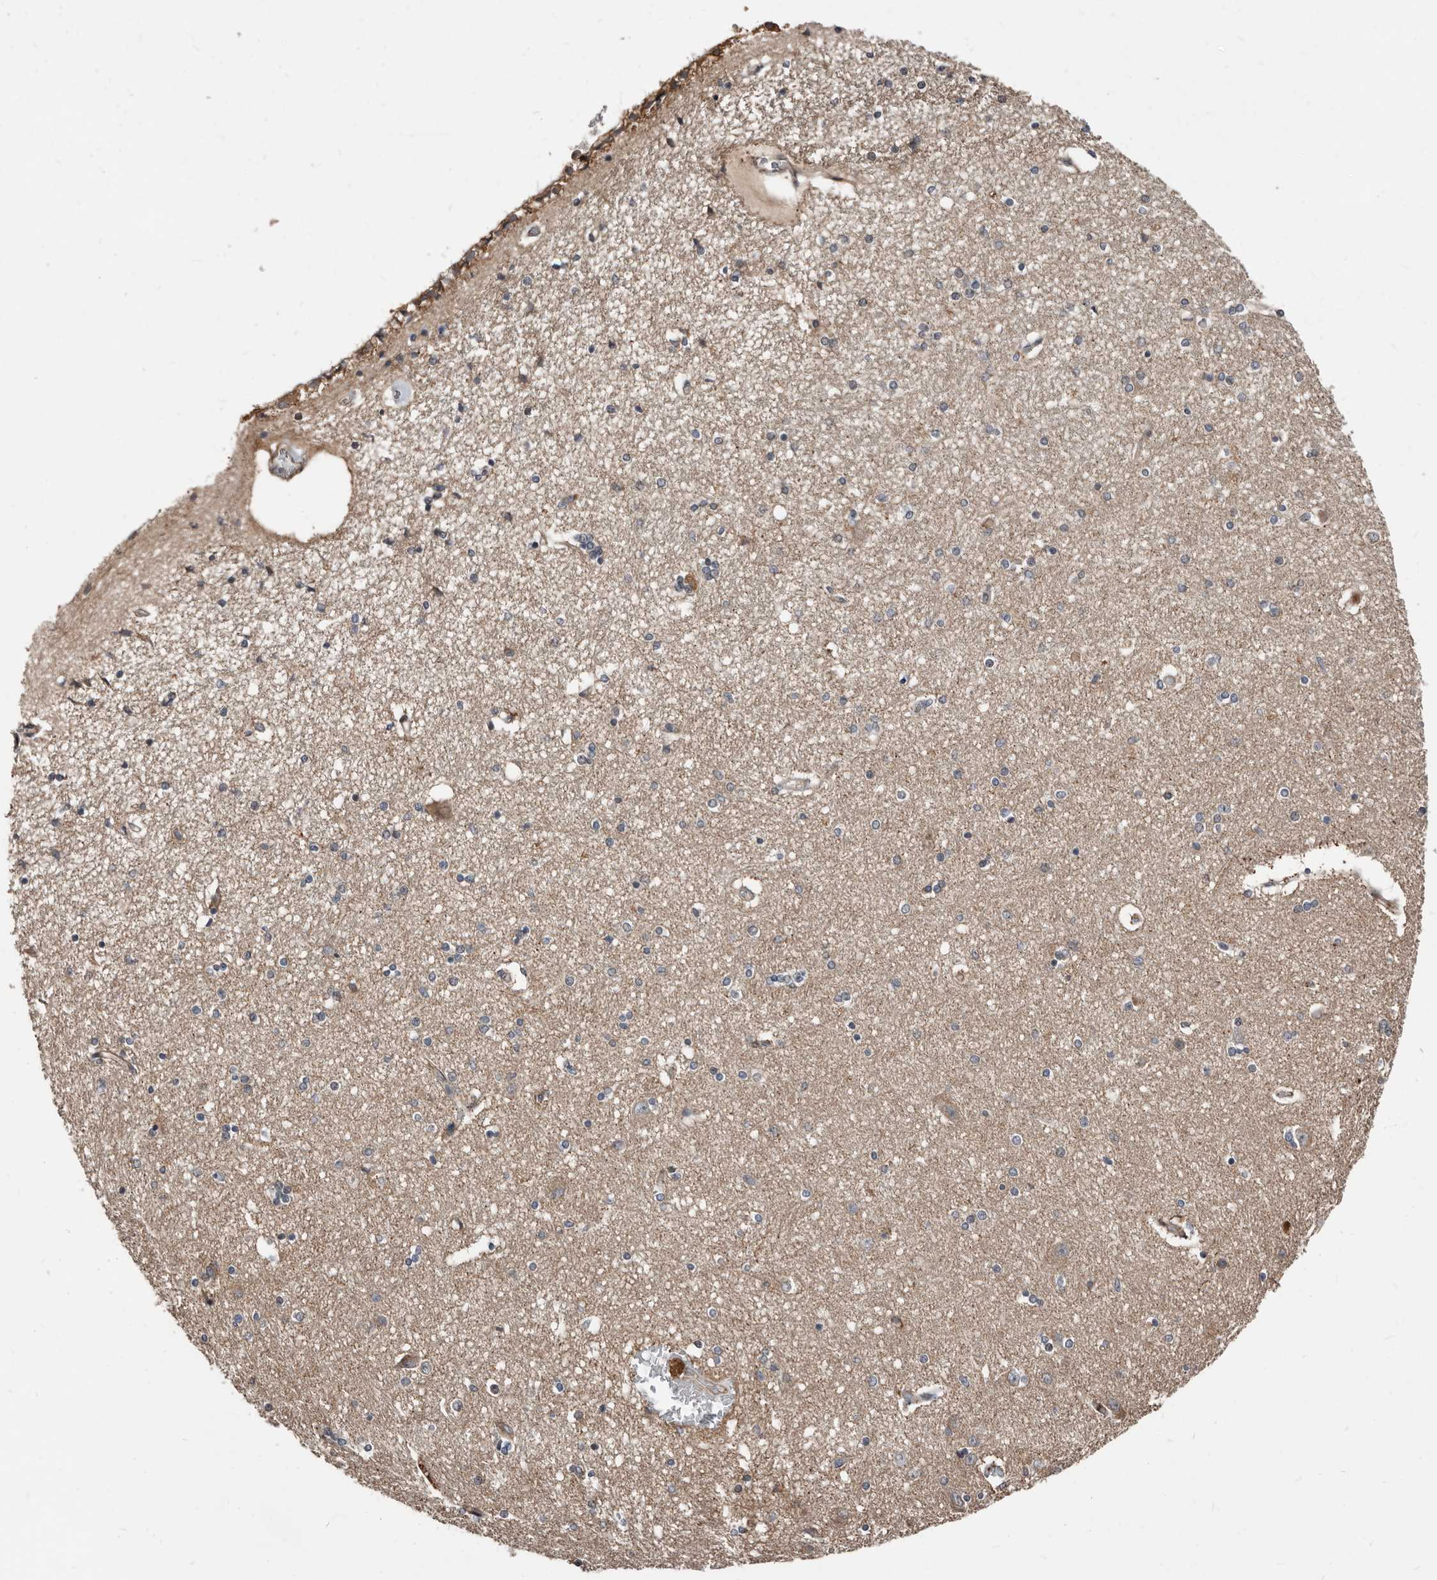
{"staining": {"intensity": "weak", "quantity": "<25%", "location": "cytoplasmic/membranous"}, "tissue": "hippocampus", "cell_type": "Glial cells", "image_type": "normal", "snomed": [{"axis": "morphology", "description": "Normal tissue, NOS"}, {"axis": "topography", "description": "Hippocampus"}], "caption": "There is no significant staining in glial cells of hippocampus.", "gene": "SMYD4", "patient": {"sex": "female", "age": 54}}